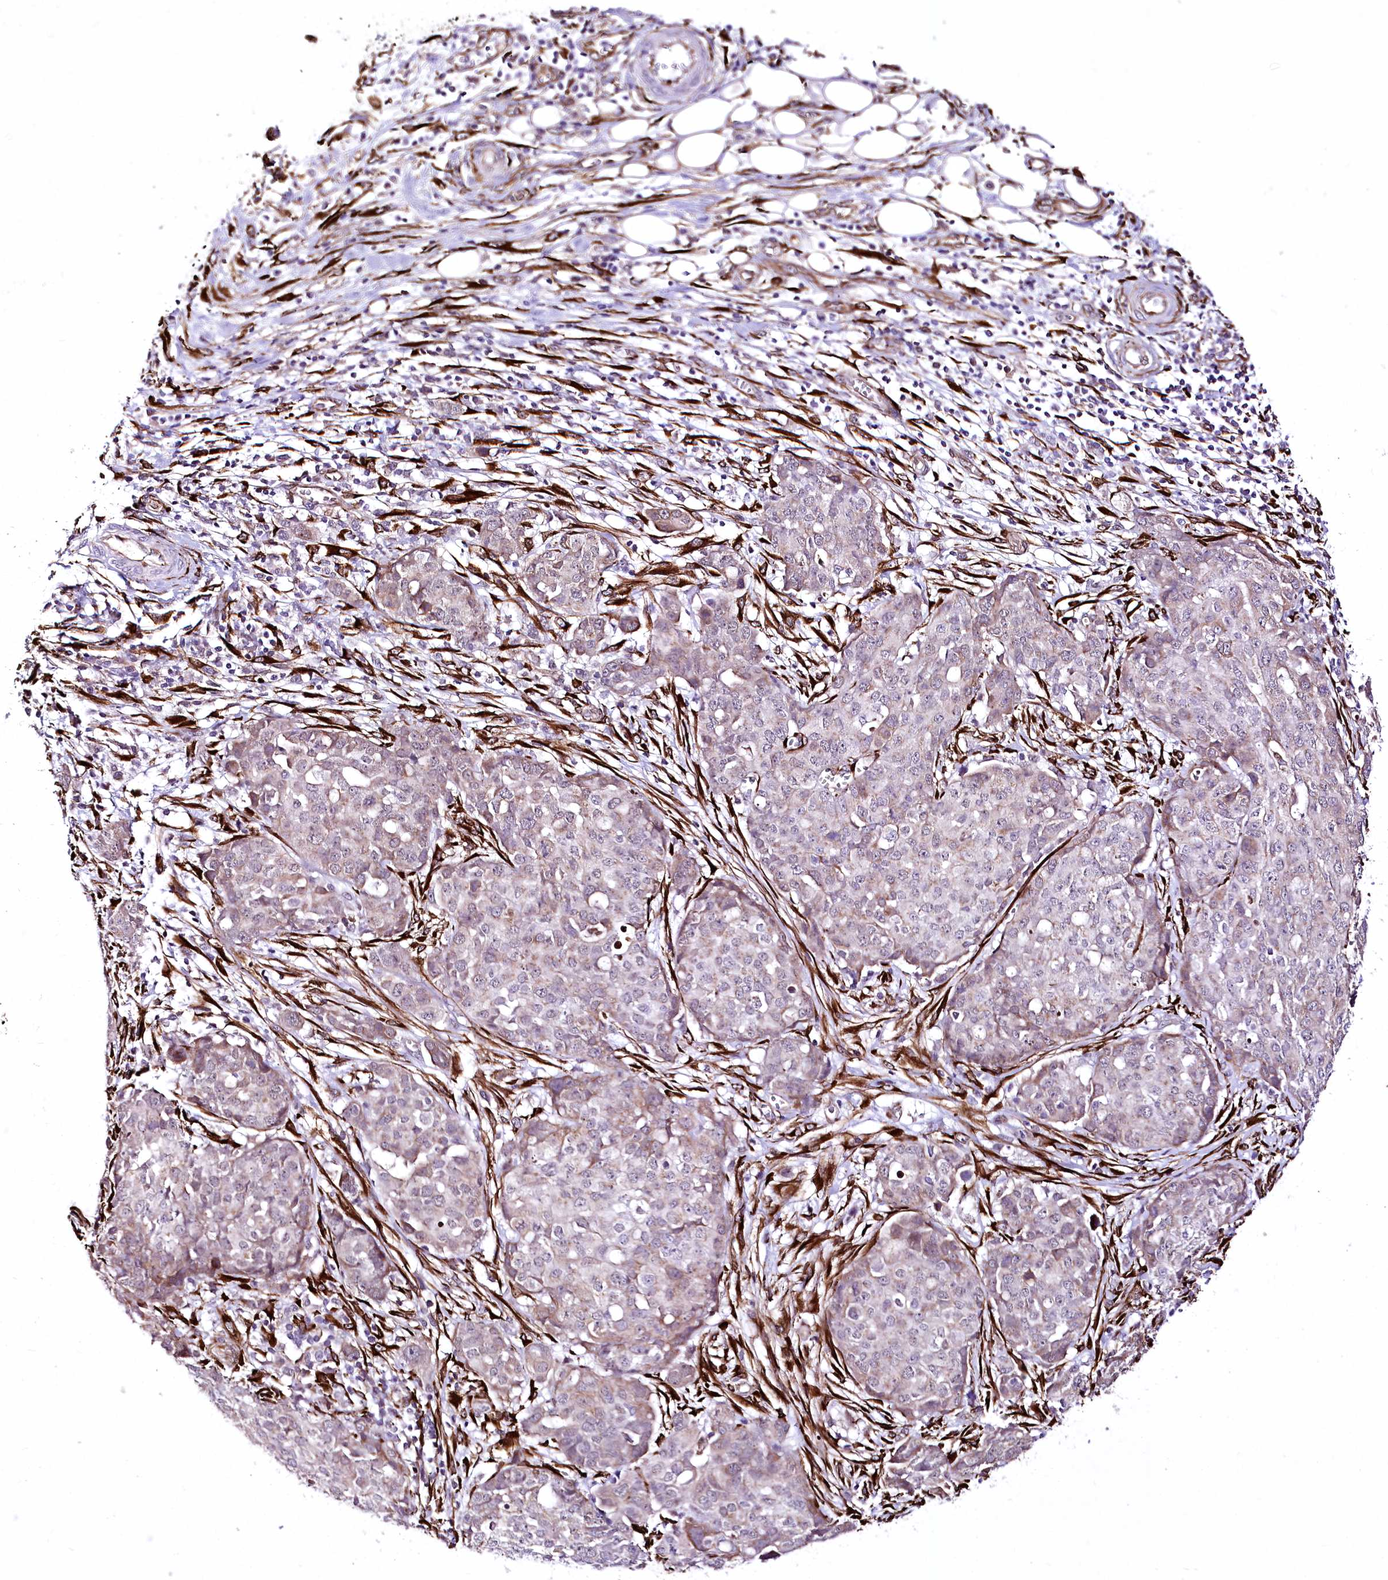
{"staining": {"intensity": "weak", "quantity": "<25%", "location": "cytoplasmic/membranous"}, "tissue": "ovarian cancer", "cell_type": "Tumor cells", "image_type": "cancer", "snomed": [{"axis": "morphology", "description": "Cystadenocarcinoma, serous, NOS"}, {"axis": "topography", "description": "Soft tissue"}, {"axis": "topography", "description": "Ovary"}], "caption": "Tumor cells are negative for protein expression in human ovarian serous cystadenocarcinoma.", "gene": "WWC1", "patient": {"sex": "female", "age": 57}}